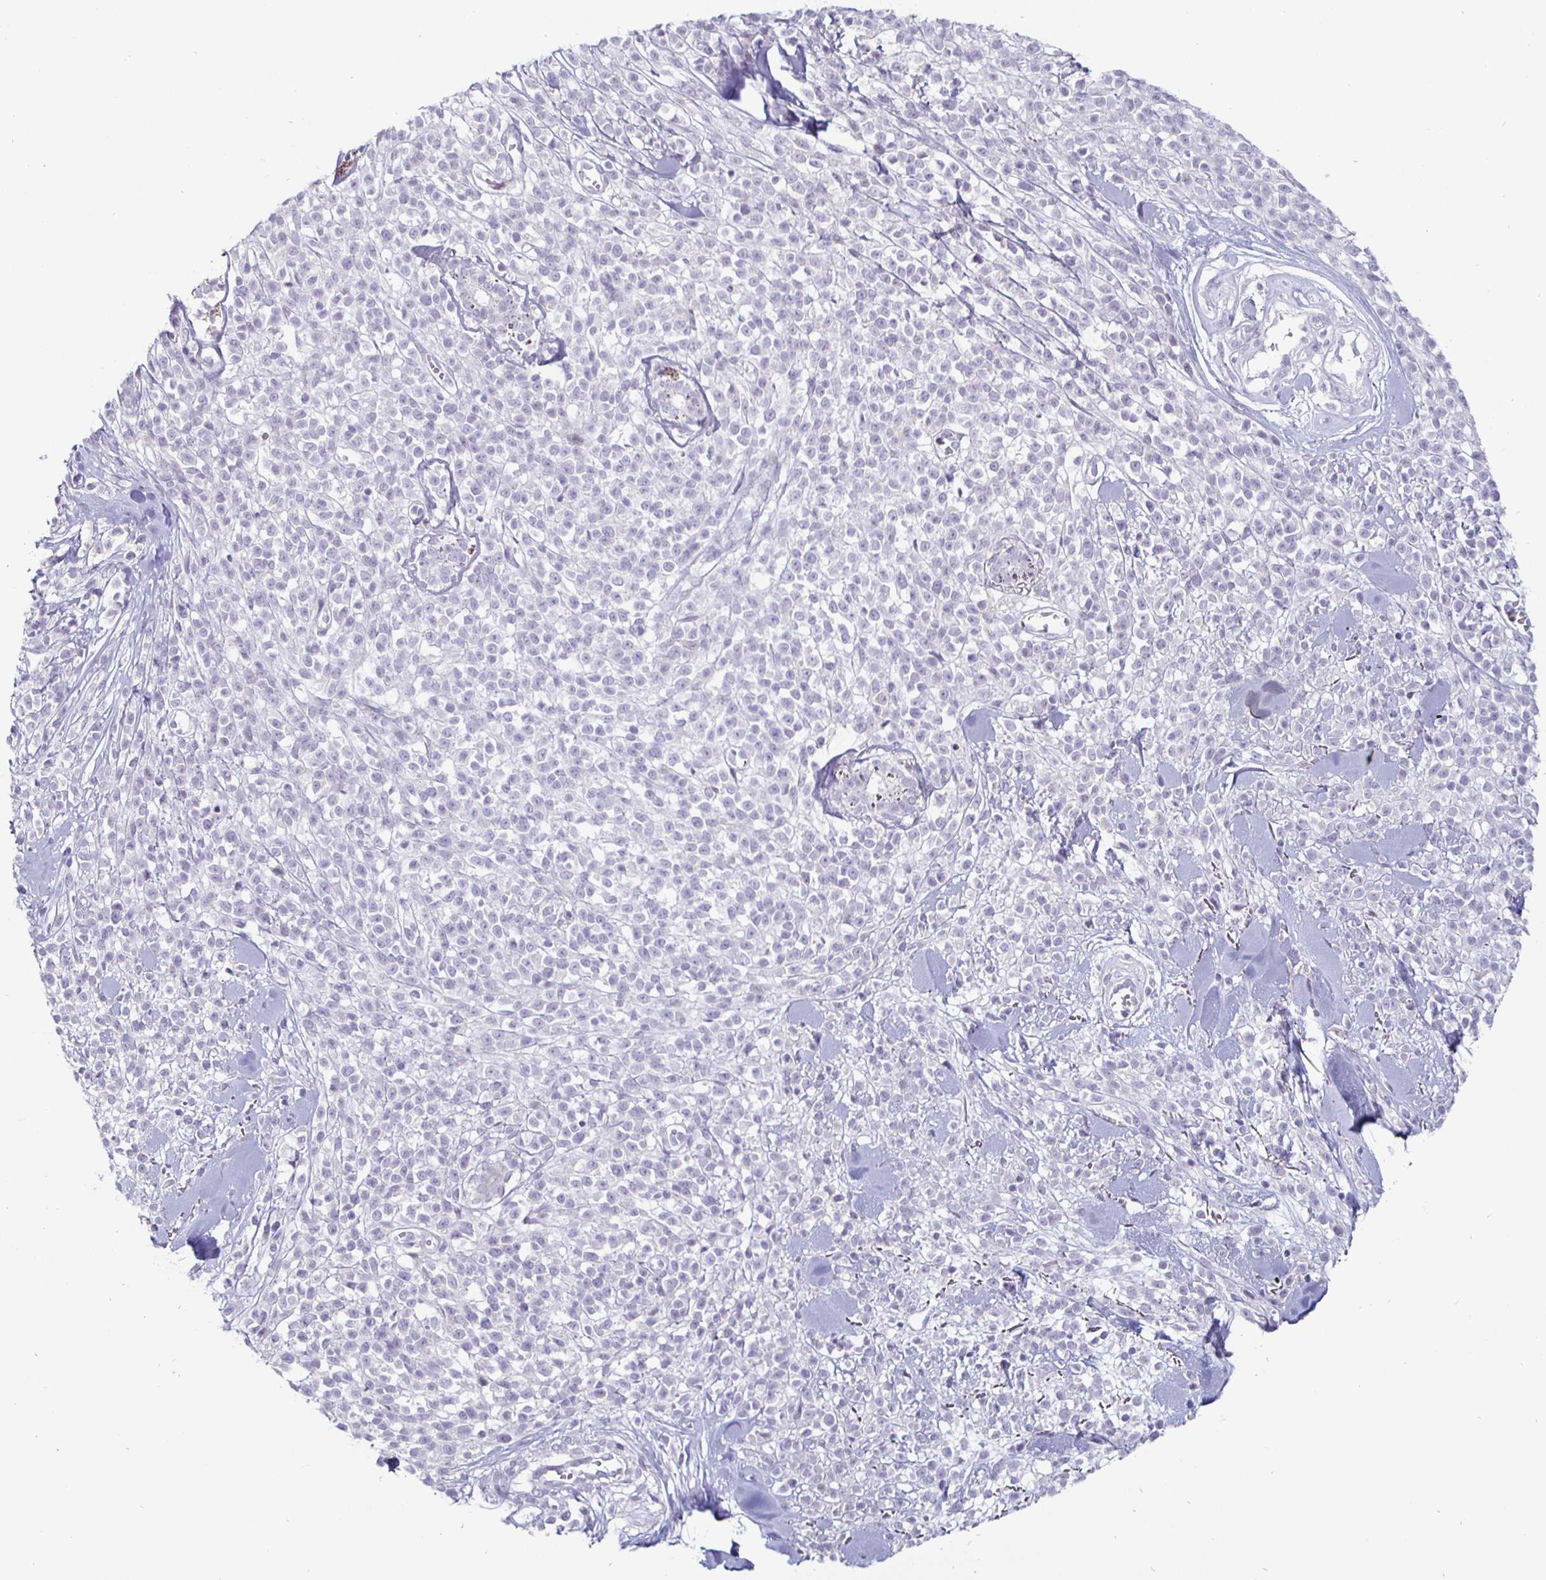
{"staining": {"intensity": "negative", "quantity": "none", "location": "none"}, "tissue": "melanoma", "cell_type": "Tumor cells", "image_type": "cancer", "snomed": [{"axis": "morphology", "description": "Malignant melanoma, NOS"}, {"axis": "topography", "description": "Skin"}, {"axis": "topography", "description": "Skin of trunk"}], "caption": "Immunohistochemistry of human melanoma demonstrates no expression in tumor cells.", "gene": "DMRTB1", "patient": {"sex": "male", "age": 74}}